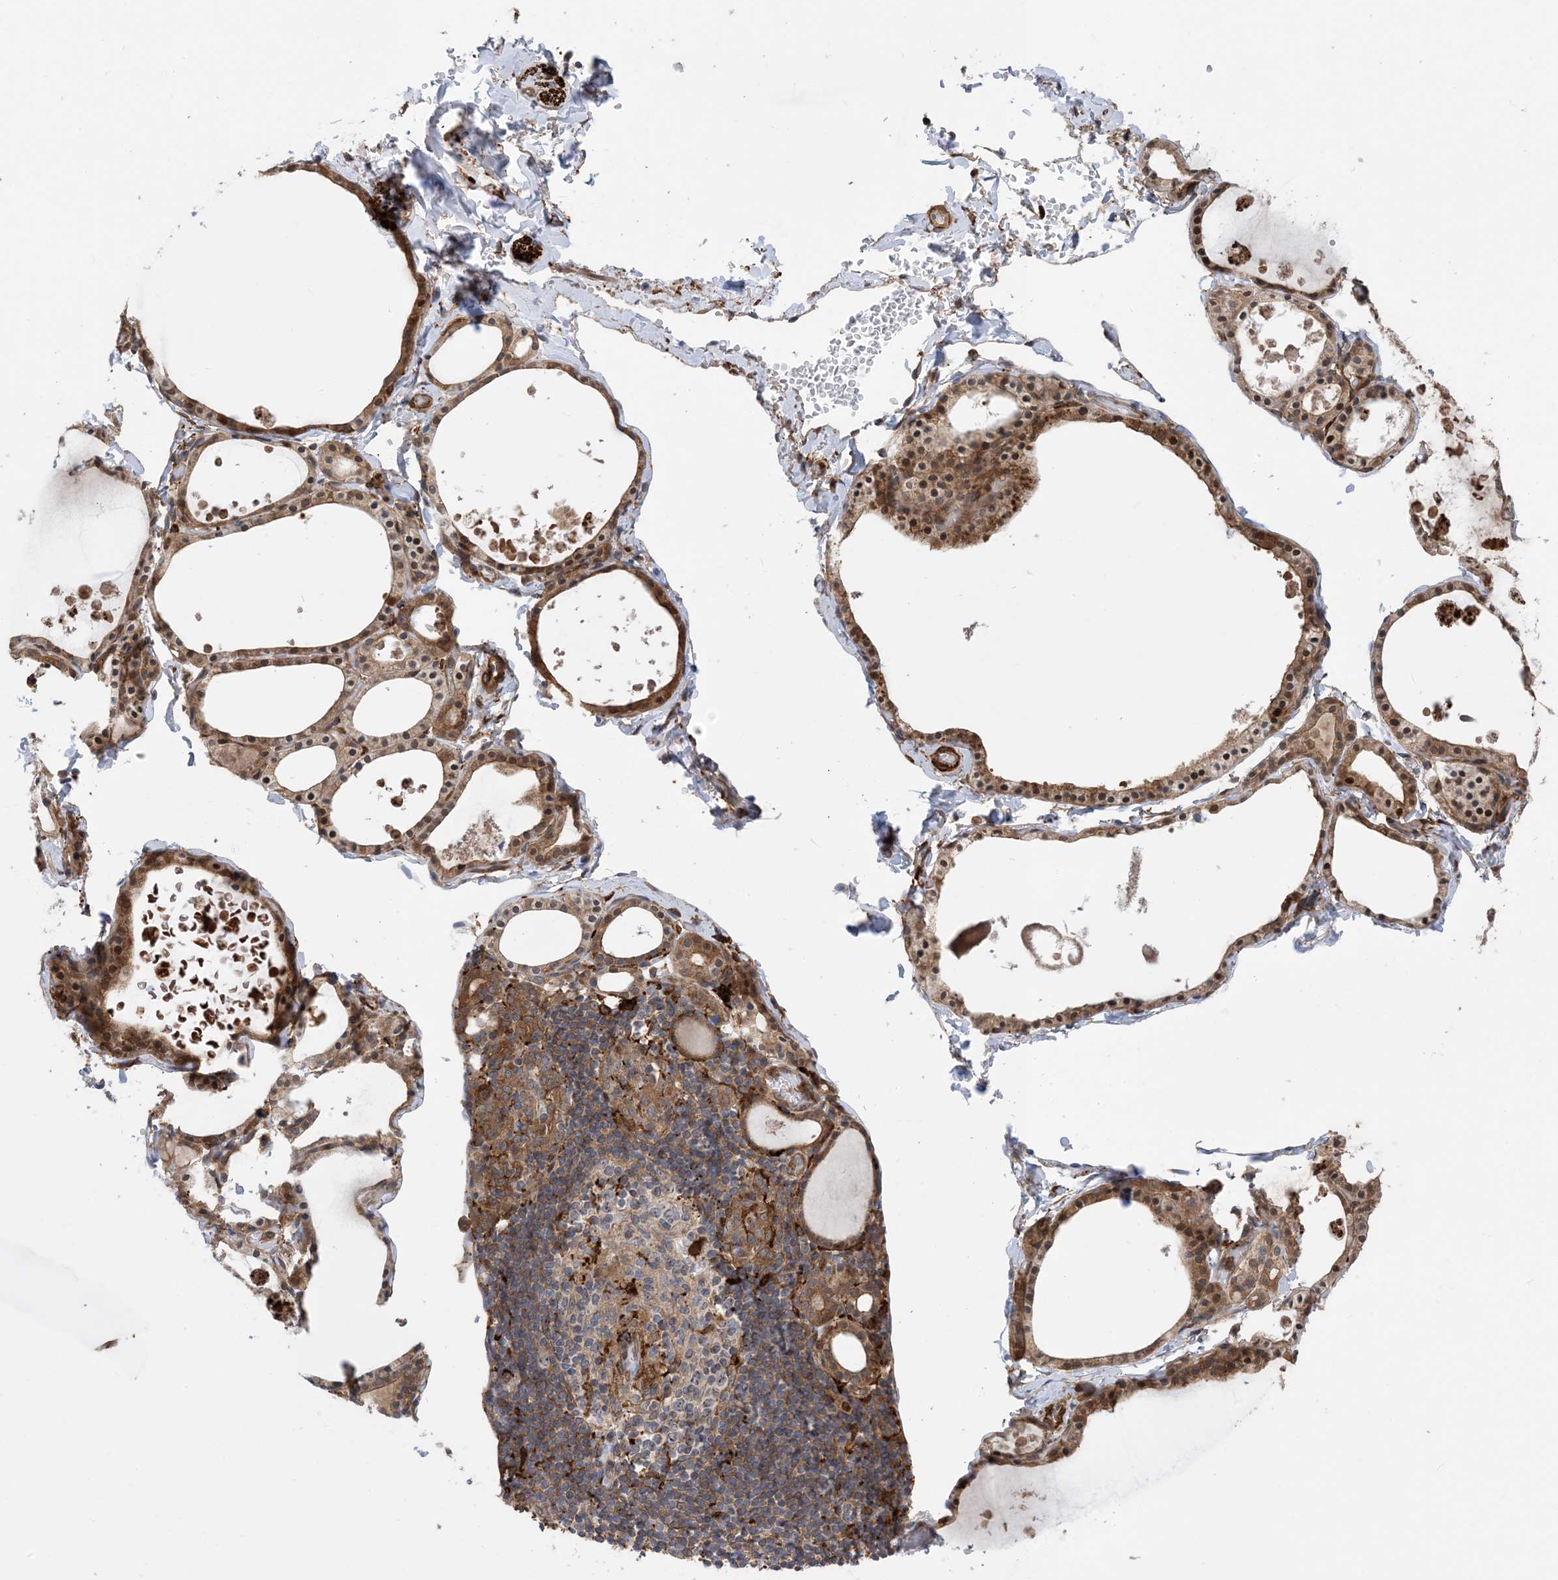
{"staining": {"intensity": "moderate", "quantity": ">75%", "location": "cytoplasmic/membranous"}, "tissue": "thyroid gland", "cell_type": "Glandular cells", "image_type": "normal", "snomed": [{"axis": "morphology", "description": "Normal tissue, NOS"}, {"axis": "topography", "description": "Thyroid gland"}], "caption": "Protein expression analysis of normal thyroid gland demonstrates moderate cytoplasmic/membranous positivity in about >75% of glandular cells.", "gene": "HS1BP3", "patient": {"sex": "male", "age": 56}}